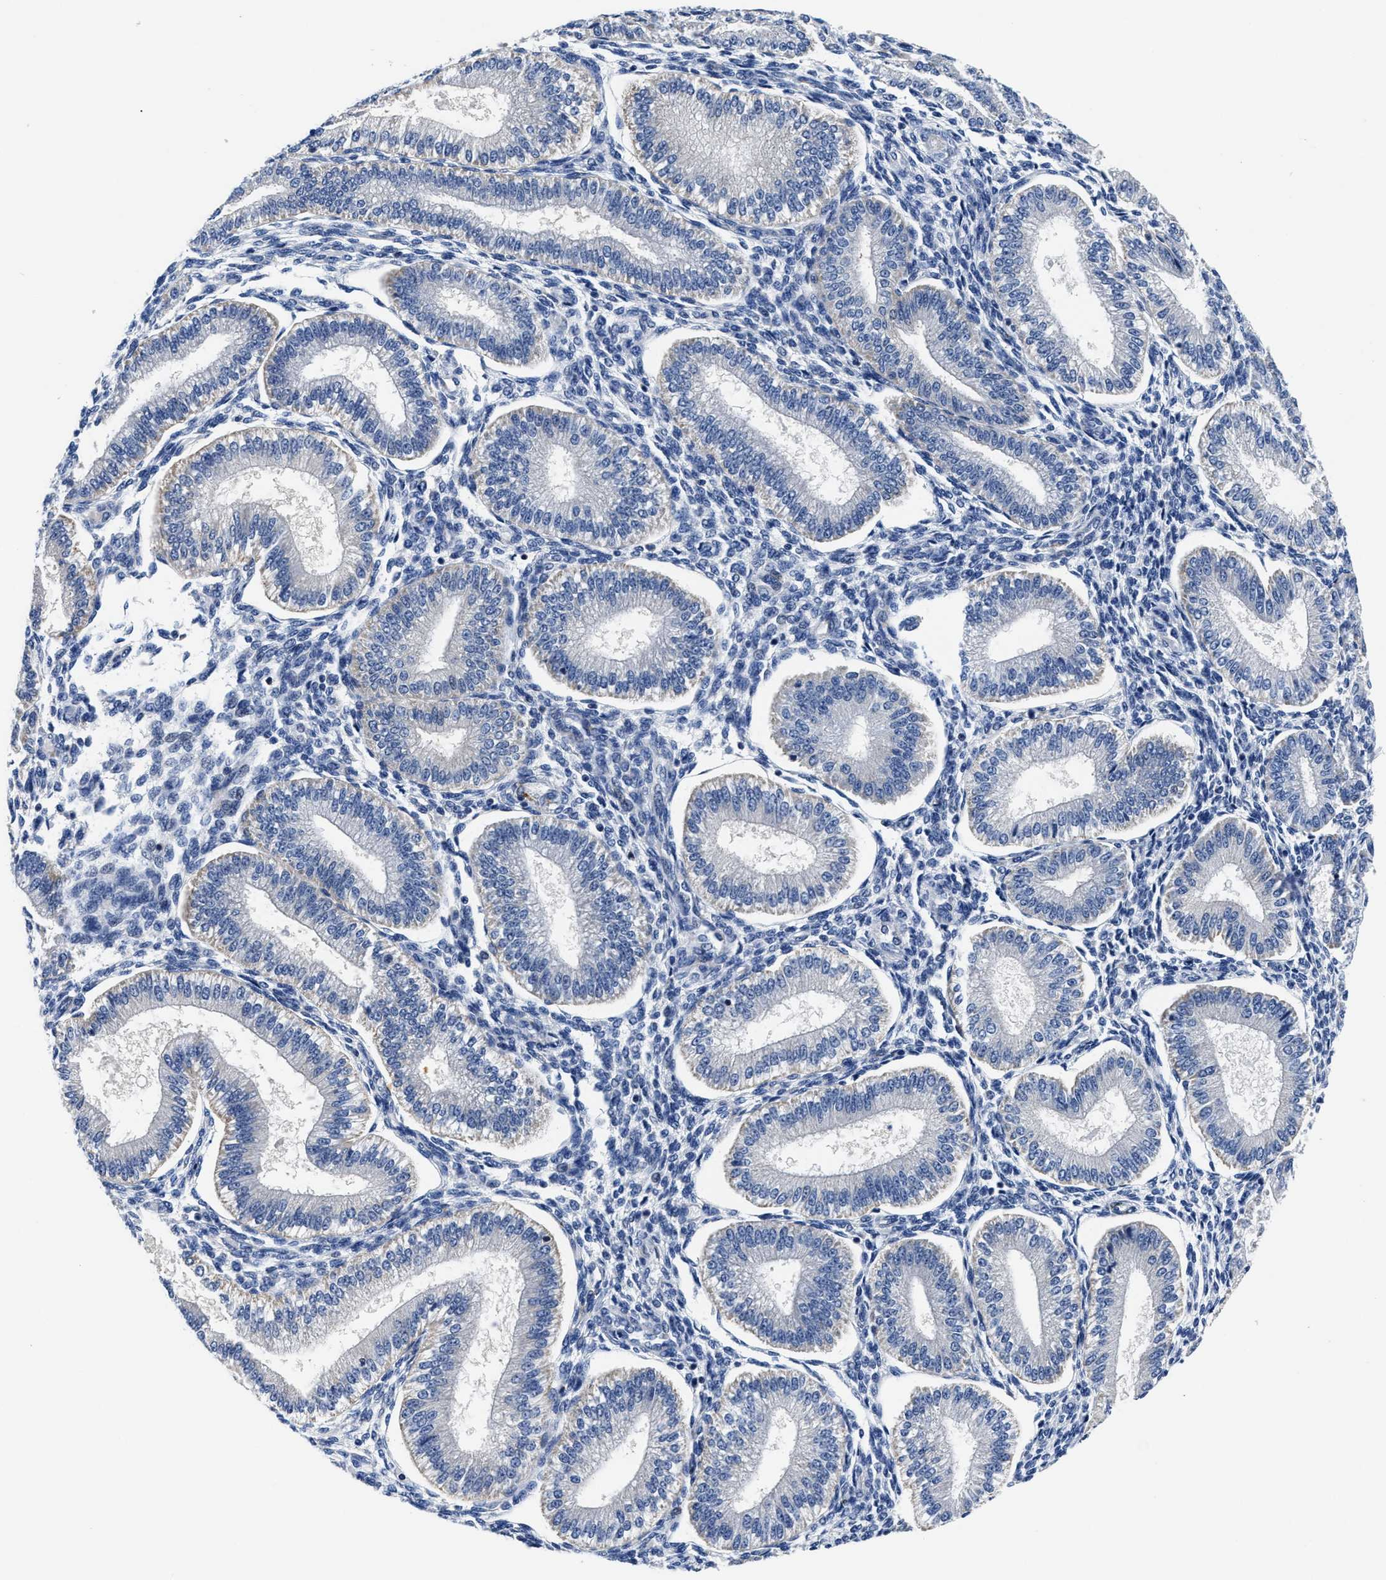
{"staining": {"intensity": "negative", "quantity": "none", "location": "none"}, "tissue": "endometrium", "cell_type": "Cells in endometrial stroma", "image_type": "normal", "snomed": [{"axis": "morphology", "description": "Normal tissue, NOS"}, {"axis": "topography", "description": "Endometrium"}], "caption": "DAB immunohistochemical staining of unremarkable human endometrium reveals no significant expression in cells in endometrial stroma. (DAB immunohistochemistry visualized using brightfield microscopy, high magnification).", "gene": "SLC35F1", "patient": {"sex": "female", "age": 39}}